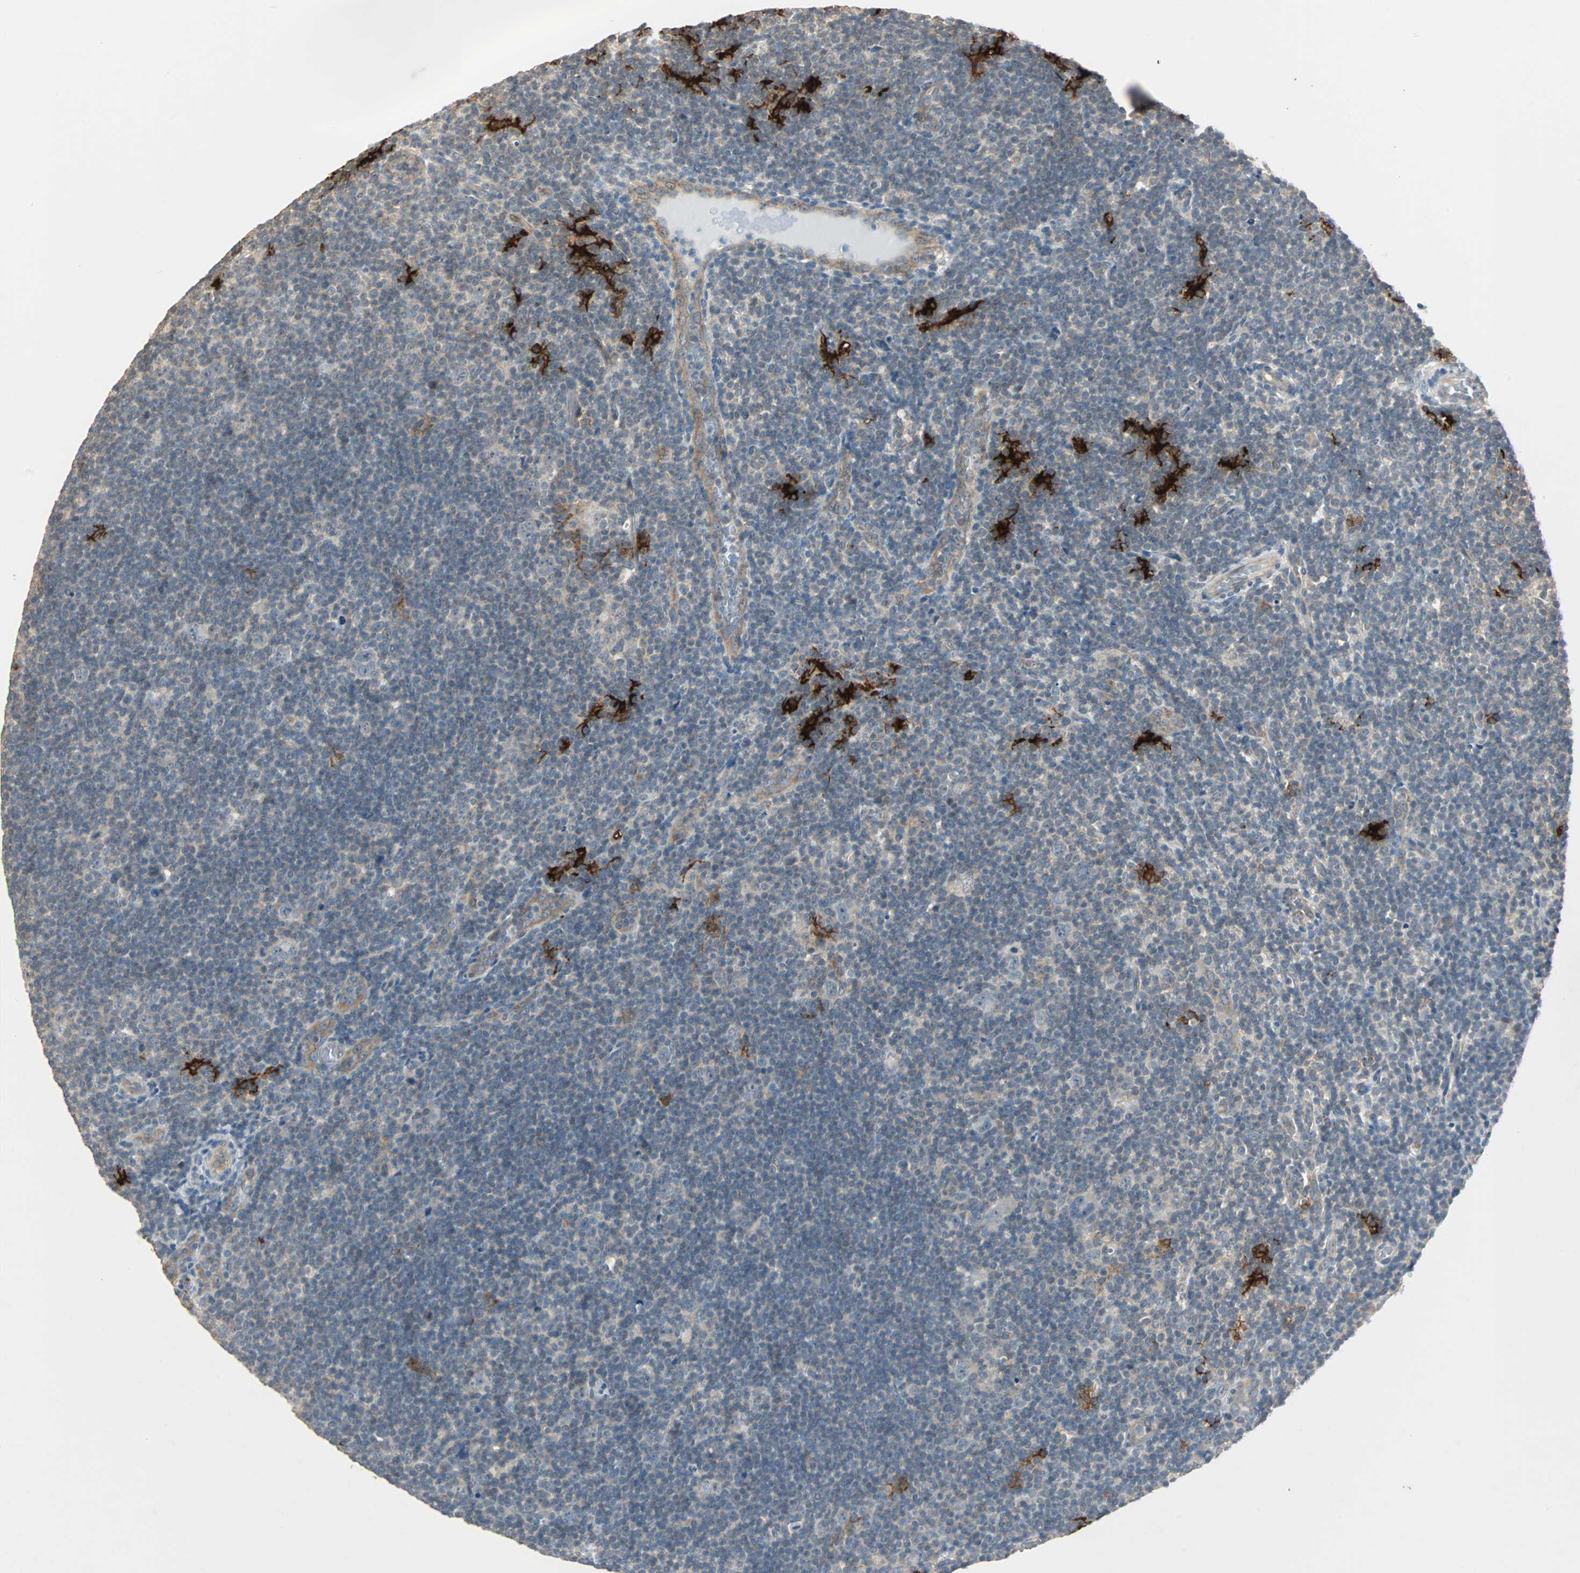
{"staining": {"intensity": "negative", "quantity": "none", "location": "none"}, "tissue": "lymphoma", "cell_type": "Tumor cells", "image_type": "cancer", "snomed": [{"axis": "morphology", "description": "Hodgkin's disease, NOS"}, {"axis": "topography", "description": "Lymph node"}], "caption": "DAB (3,3'-diaminobenzidine) immunohistochemical staining of human lymphoma exhibits no significant expression in tumor cells.", "gene": "CMC2", "patient": {"sex": "female", "age": 57}}